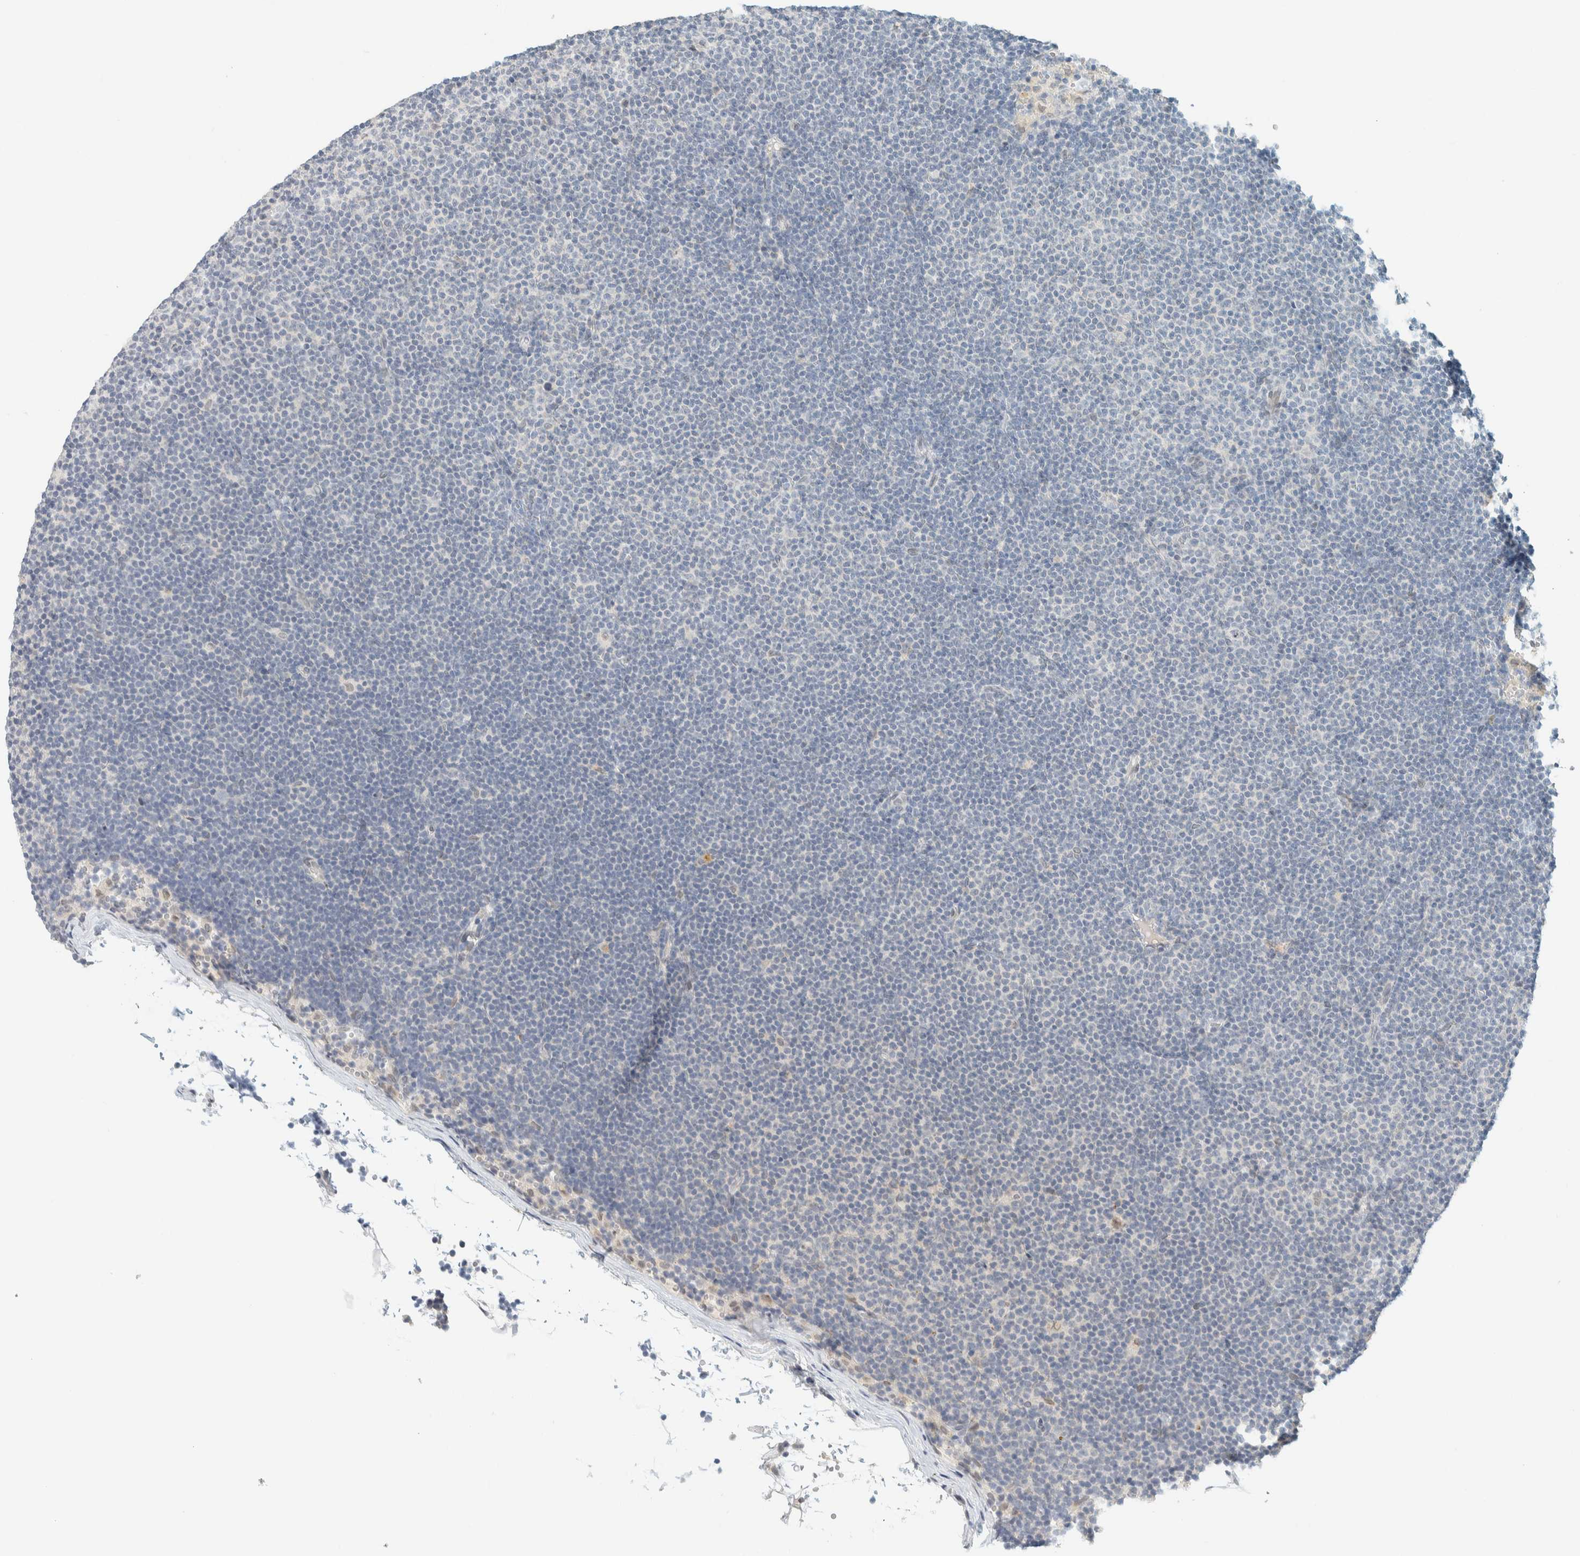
{"staining": {"intensity": "negative", "quantity": "none", "location": "none"}, "tissue": "lymphoma", "cell_type": "Tumor cells", "image_type": "cancer", "snomed": [{"axis": "morphology", "description": "Malignant lymphoma, non-Hodgkin's type, Low grade"}, {"axis": "topography", "description": "Lymph node"}], "caption": "High power microscopy photomicrograph of an immunohistochemistry photomicrograph of low-grade malignant lymphoma, non-Hodgkin's type, revealing no significant staining in tumor cells.", "gene": "C1QTNF12", "patient": {"sex": "female", "age": 53}}